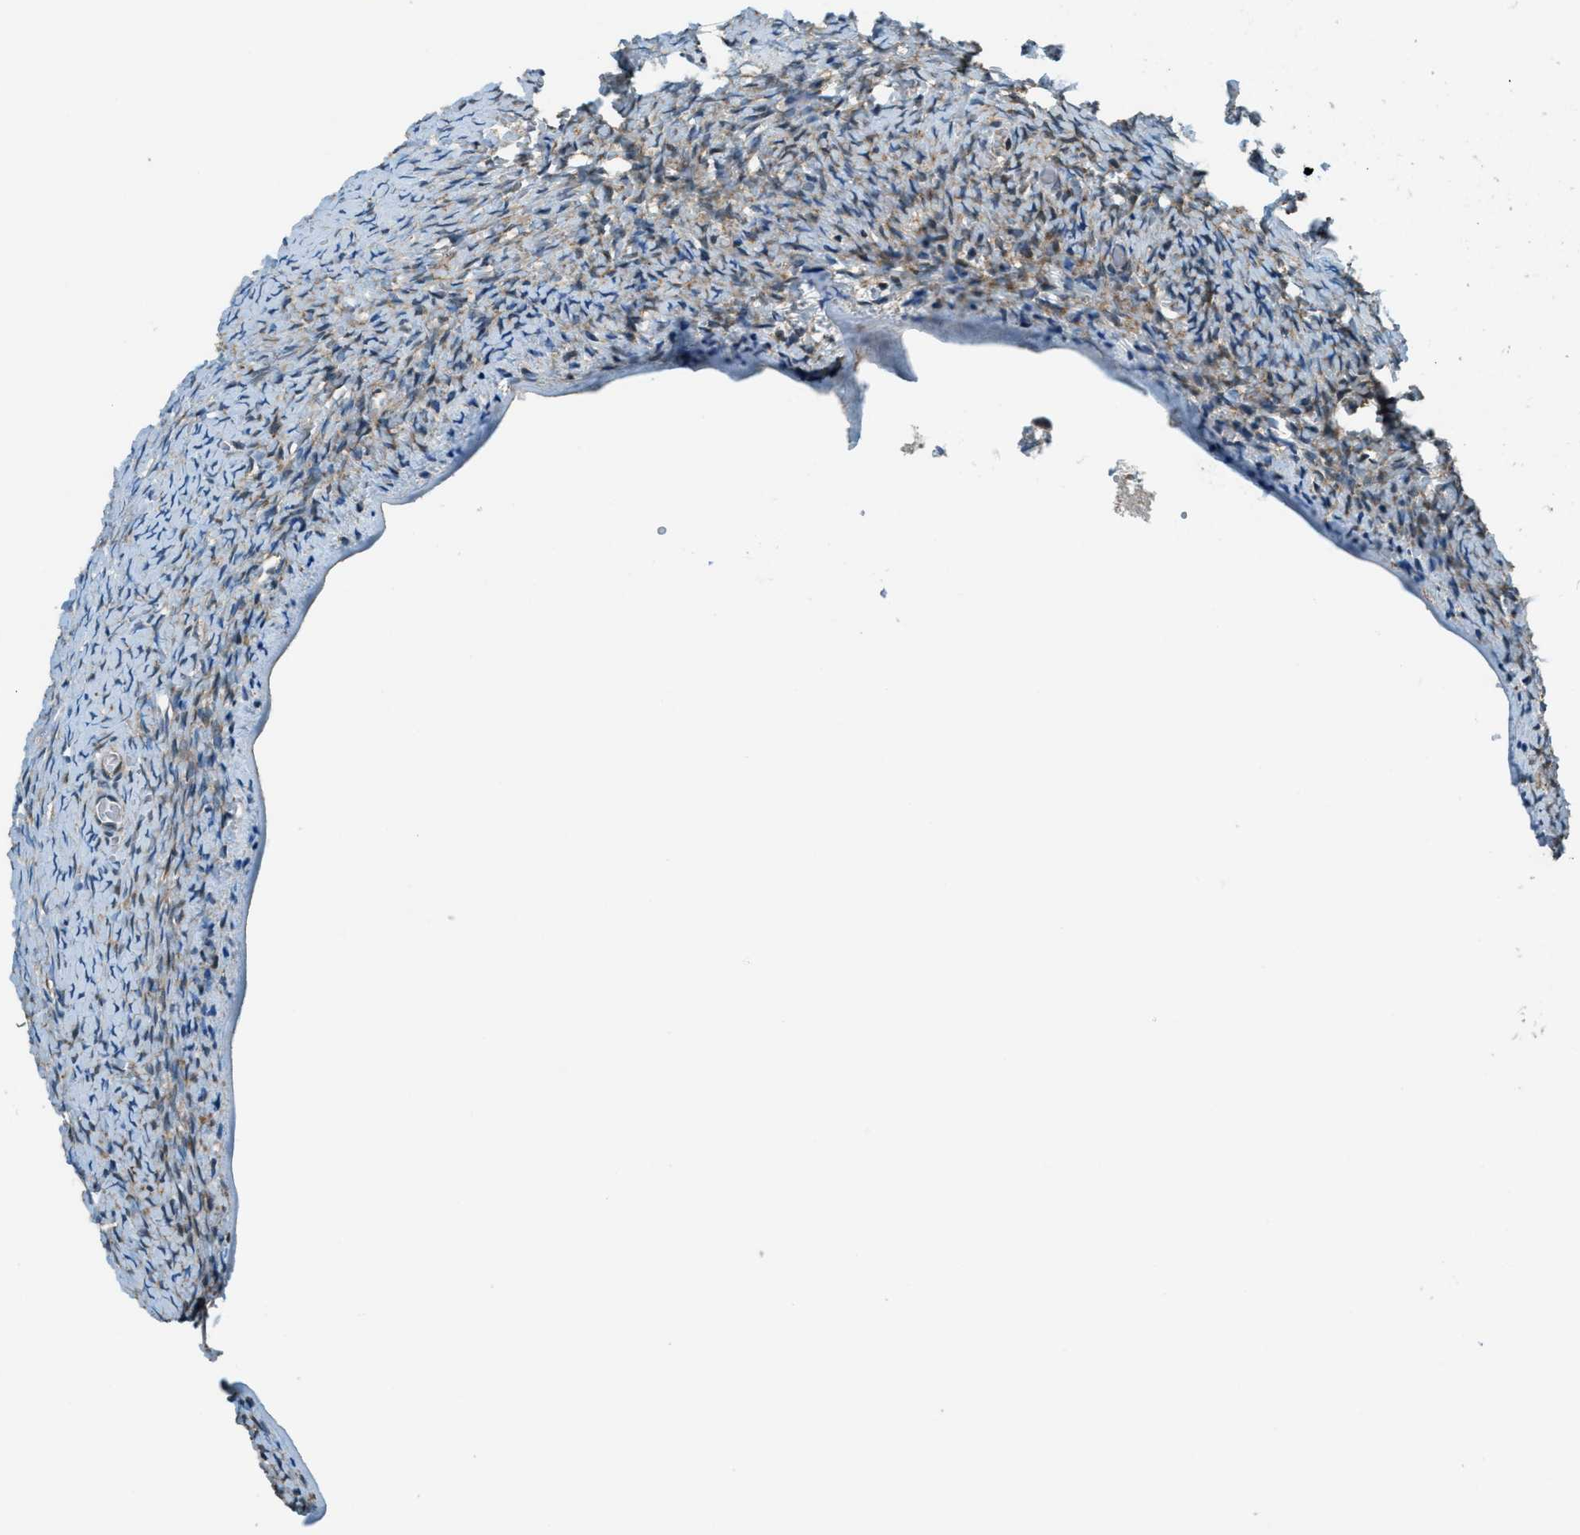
{"staining": {"intensity": "negative", "quantity": "none", "location": "none"}, "tissue": "ovary", "cell_type": "Ovarian stroma cells", "image_type": "normal", "snomed": [{"axis": "morphology", "description": "Normal tissue, NOS"}, {"axis": "topography", "description": "Ovary"}], "caption": "Immunohistochemistry image of normal ovary: ovary stained with DAB (3,3'-diaminobenzidine) shows no significant protein expression in ovarian stroma cells.", "gene": "GINM1", "patient": {"sex": "female", "age": 27}}